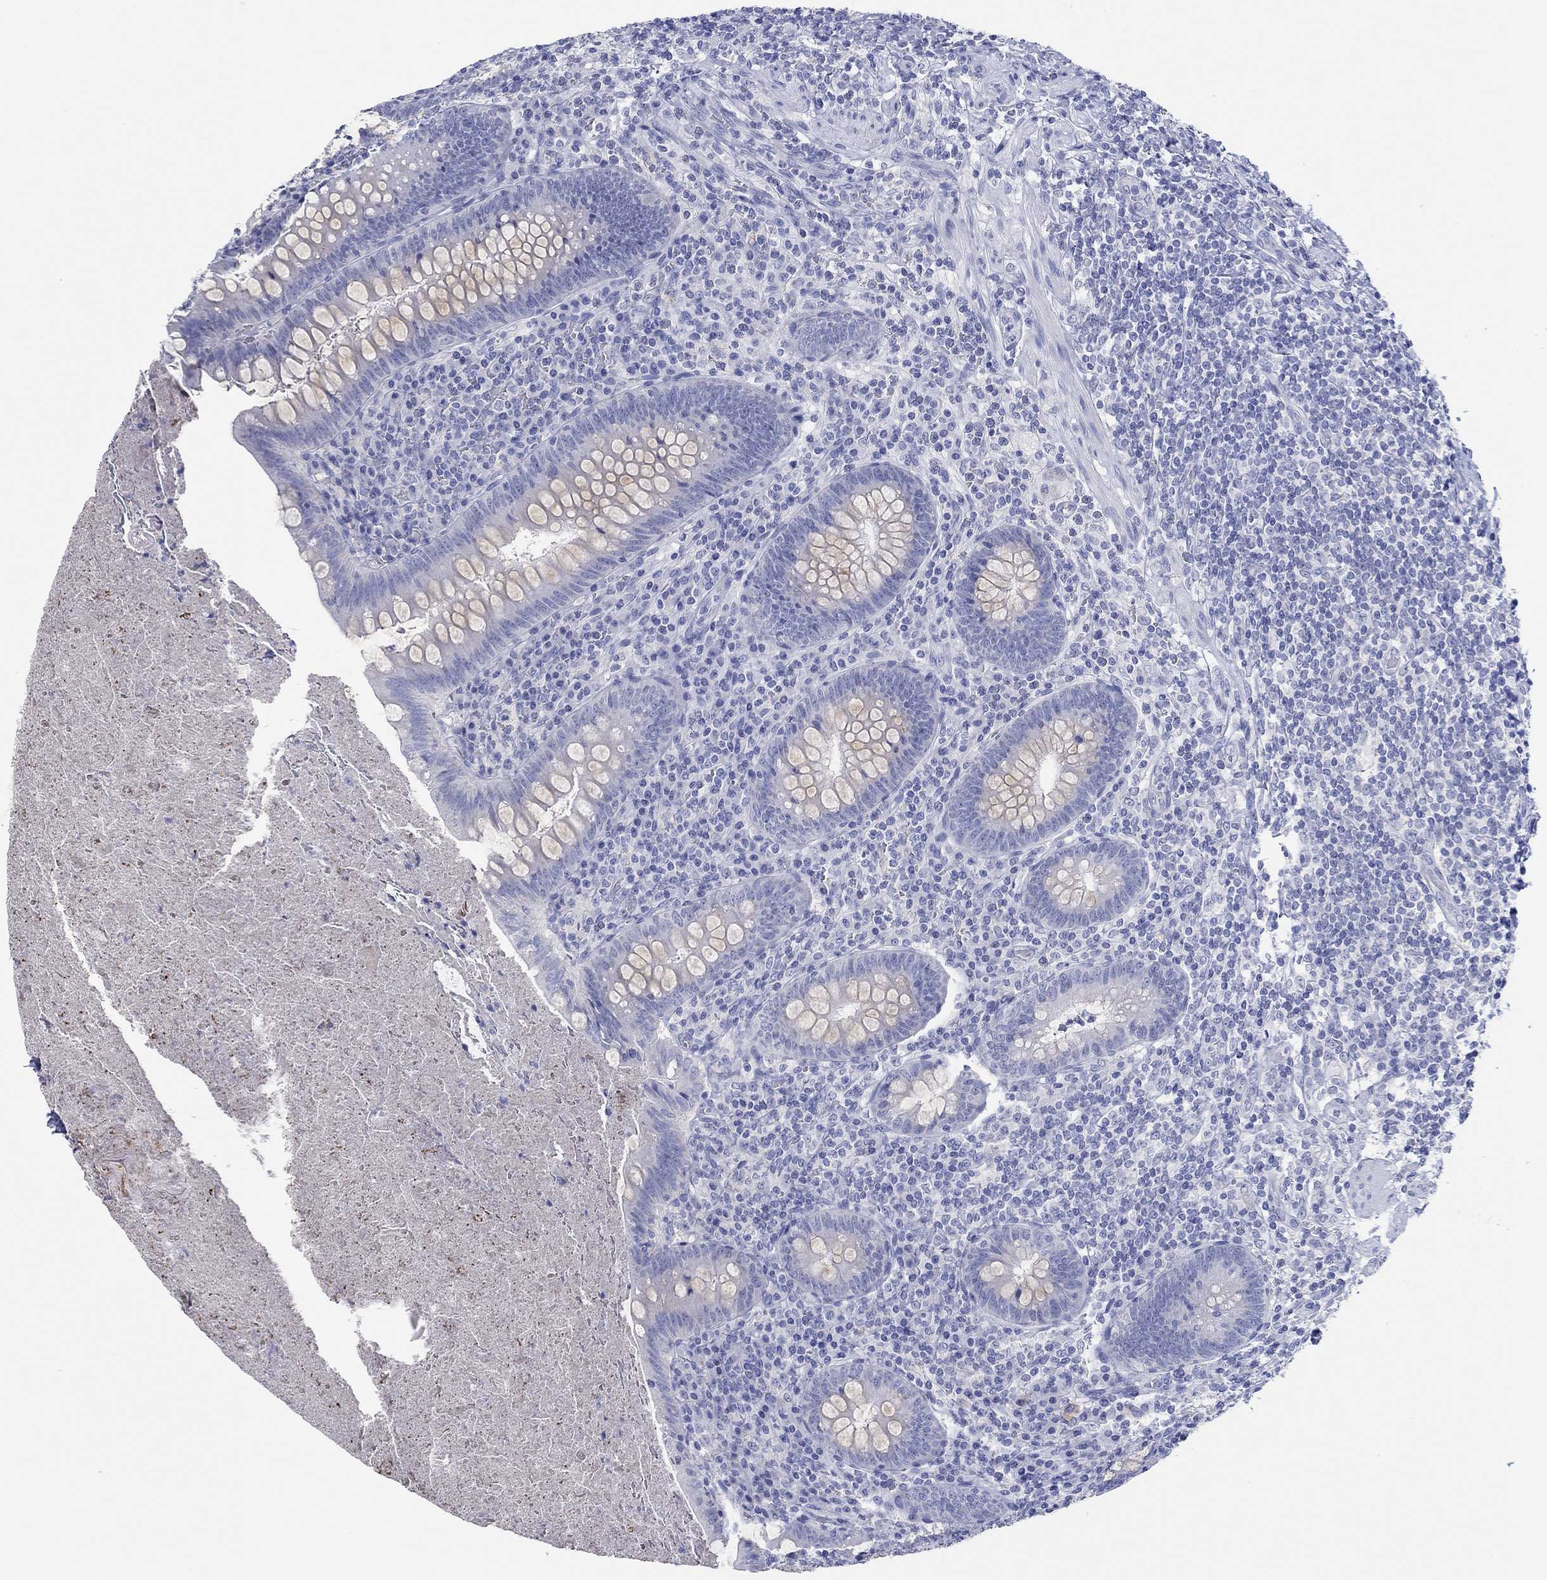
{"staining": {"intensity": "negative", "quantity": "none", "location": "none"}, "tissue": "appendix", "cell_type": "Glandular cells", "image_type": "normal", "snomed": [{"axis": "morphology", "description": "Normal tissue, NOS"}, {"axis": "topography", "description": "Appendix"}], "caption": "The immunohistochemistry (IHC) histopathology image has no significant staining in glandular cells of appendix. (Immunohistochemistry (ihc), brightfield microscopy, high magnification).", "gene": "MAGEB6", "patient": {"sex": "male", "age": 47}}